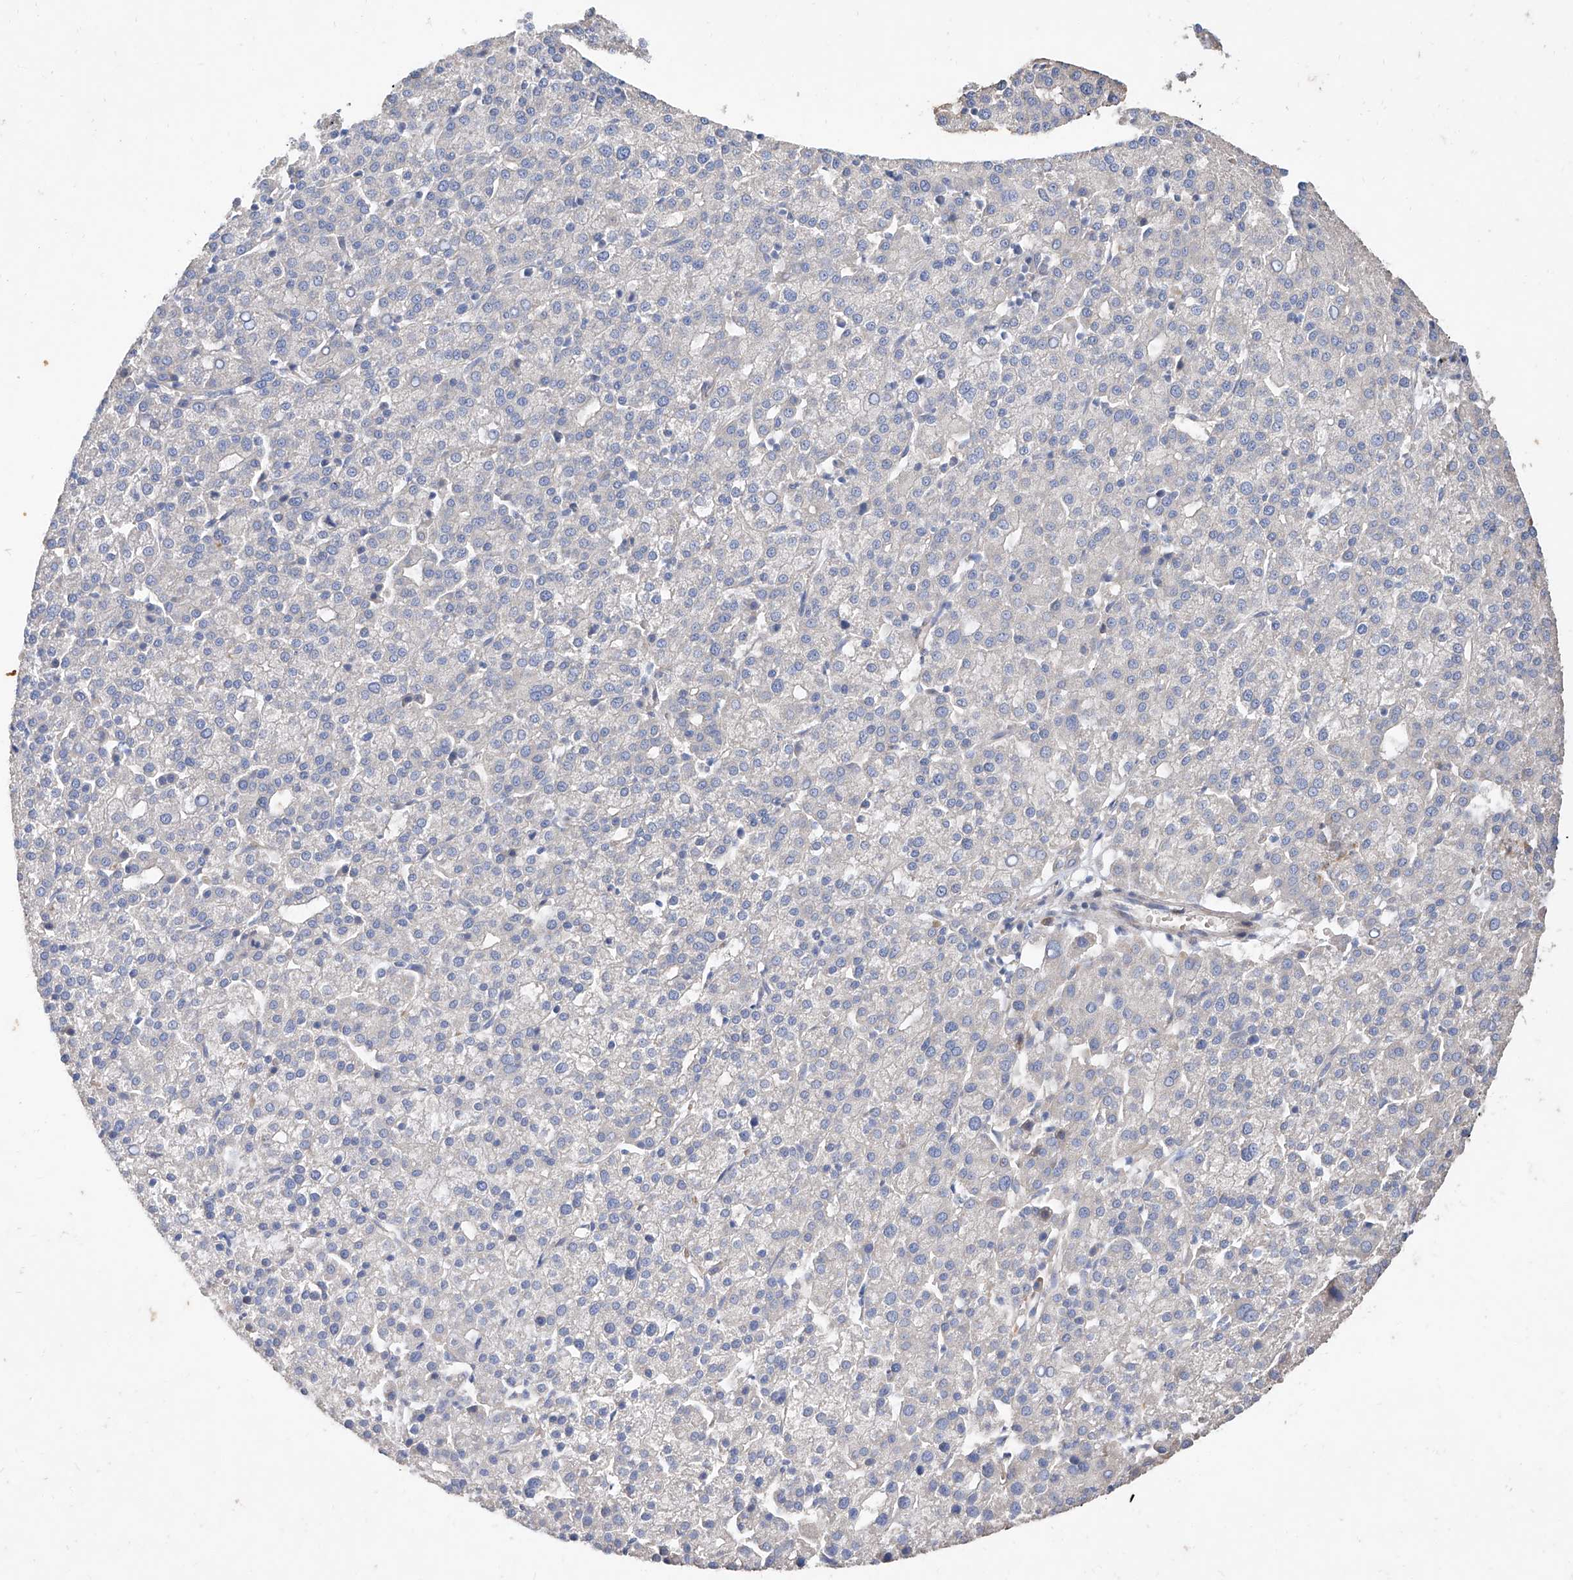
{"staining": {"intensity": "negative", "quantity": "none", "location": "none"}, "tissue": "liver cancer", "cell_type": "Tumor cells", "image_type": "cancer", "snomed": [{"axis": "morphology", "description": "Carcinoma, Hepatocellular, NOS"}, {"axis": "topography", "description": "Liver"}], "caption": "A micrograph of human liver cancer is negative for staining in tumor cells. (IHC, brightfield microscopy, high magnification).", "gene": "DIRAS3", "patient": {"sex": "female", "age": 58}}